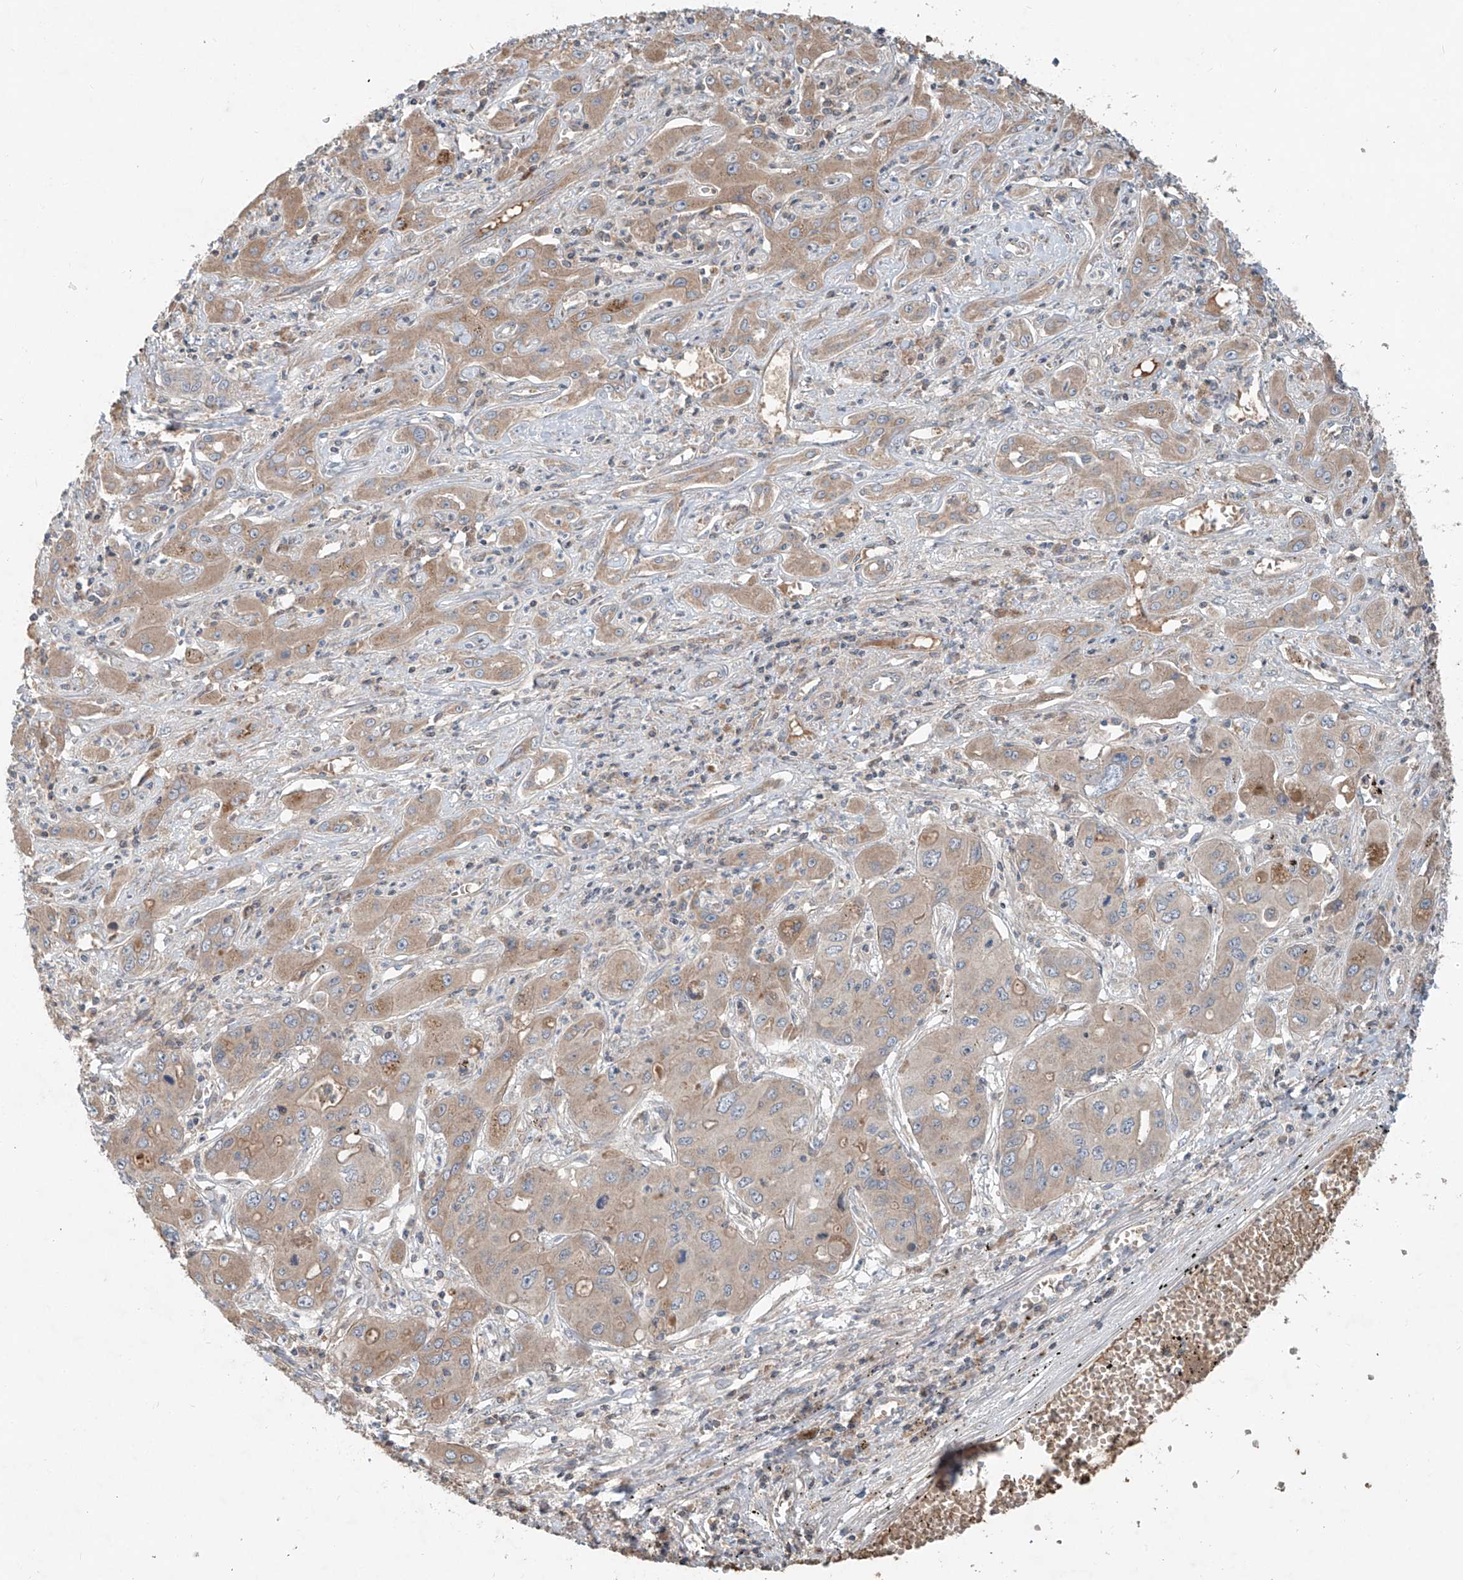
{"staining": {"intensity": "weak", "quantity": ">75%", "location": "cytoplasmic/membranous"}, "tissue": "liver cancer", "cell_type": "Tumor cells", "image_type": "cancer", "snomed": [{"axis": "morphology", "description": "Cholangiocarcinoma"}, {"axis": "topography", "description": "Liver"}], "caption": "The immunohistochemical stain labels weak cytoplasmic/membranous positivity in tumor cells of liver cancer tissue.", "gene": "ADAM23", "patient": {"sex": "male", "age": 67}}